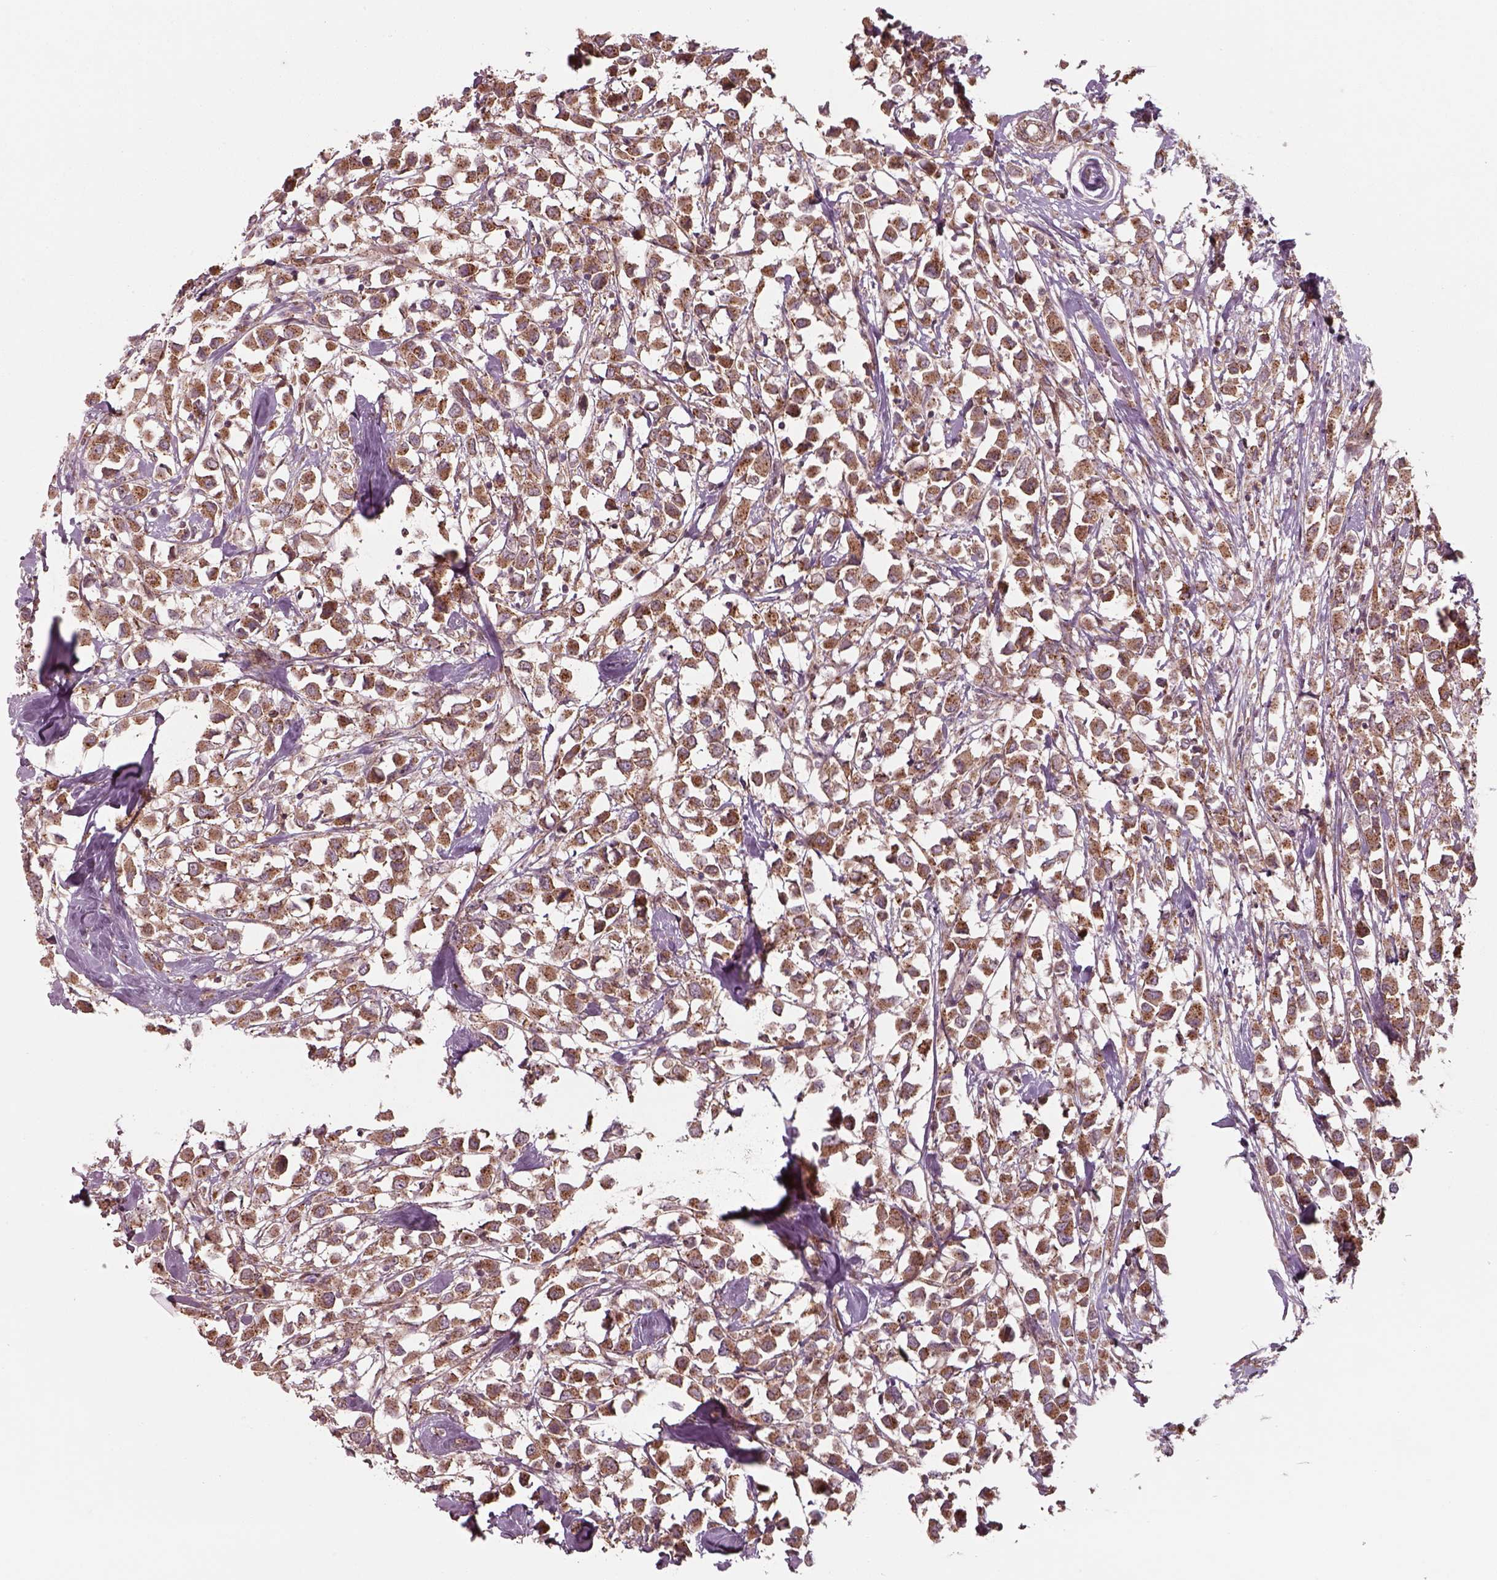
{"staining": {"intensity": "moderate", "quantity": ">75%", "location": "cytoplasmic/membranous"}, "tissue": "breast cancer", "cell_type": "Tumor cells", "image_type": "cancer", "snomed": [{"axis": "morphology", "description": "Duct carcinoma"}, {"axis": "topography", "description": "Breast"}], "caption": "IHC of breast cancer (intraductal carcinoma) shows medium levels of moderate cytoplasmic/membranous staining in about >75% of tumor cells.", "gene": "CHMP3", "patient": {"sex": "female", "age": 61}}